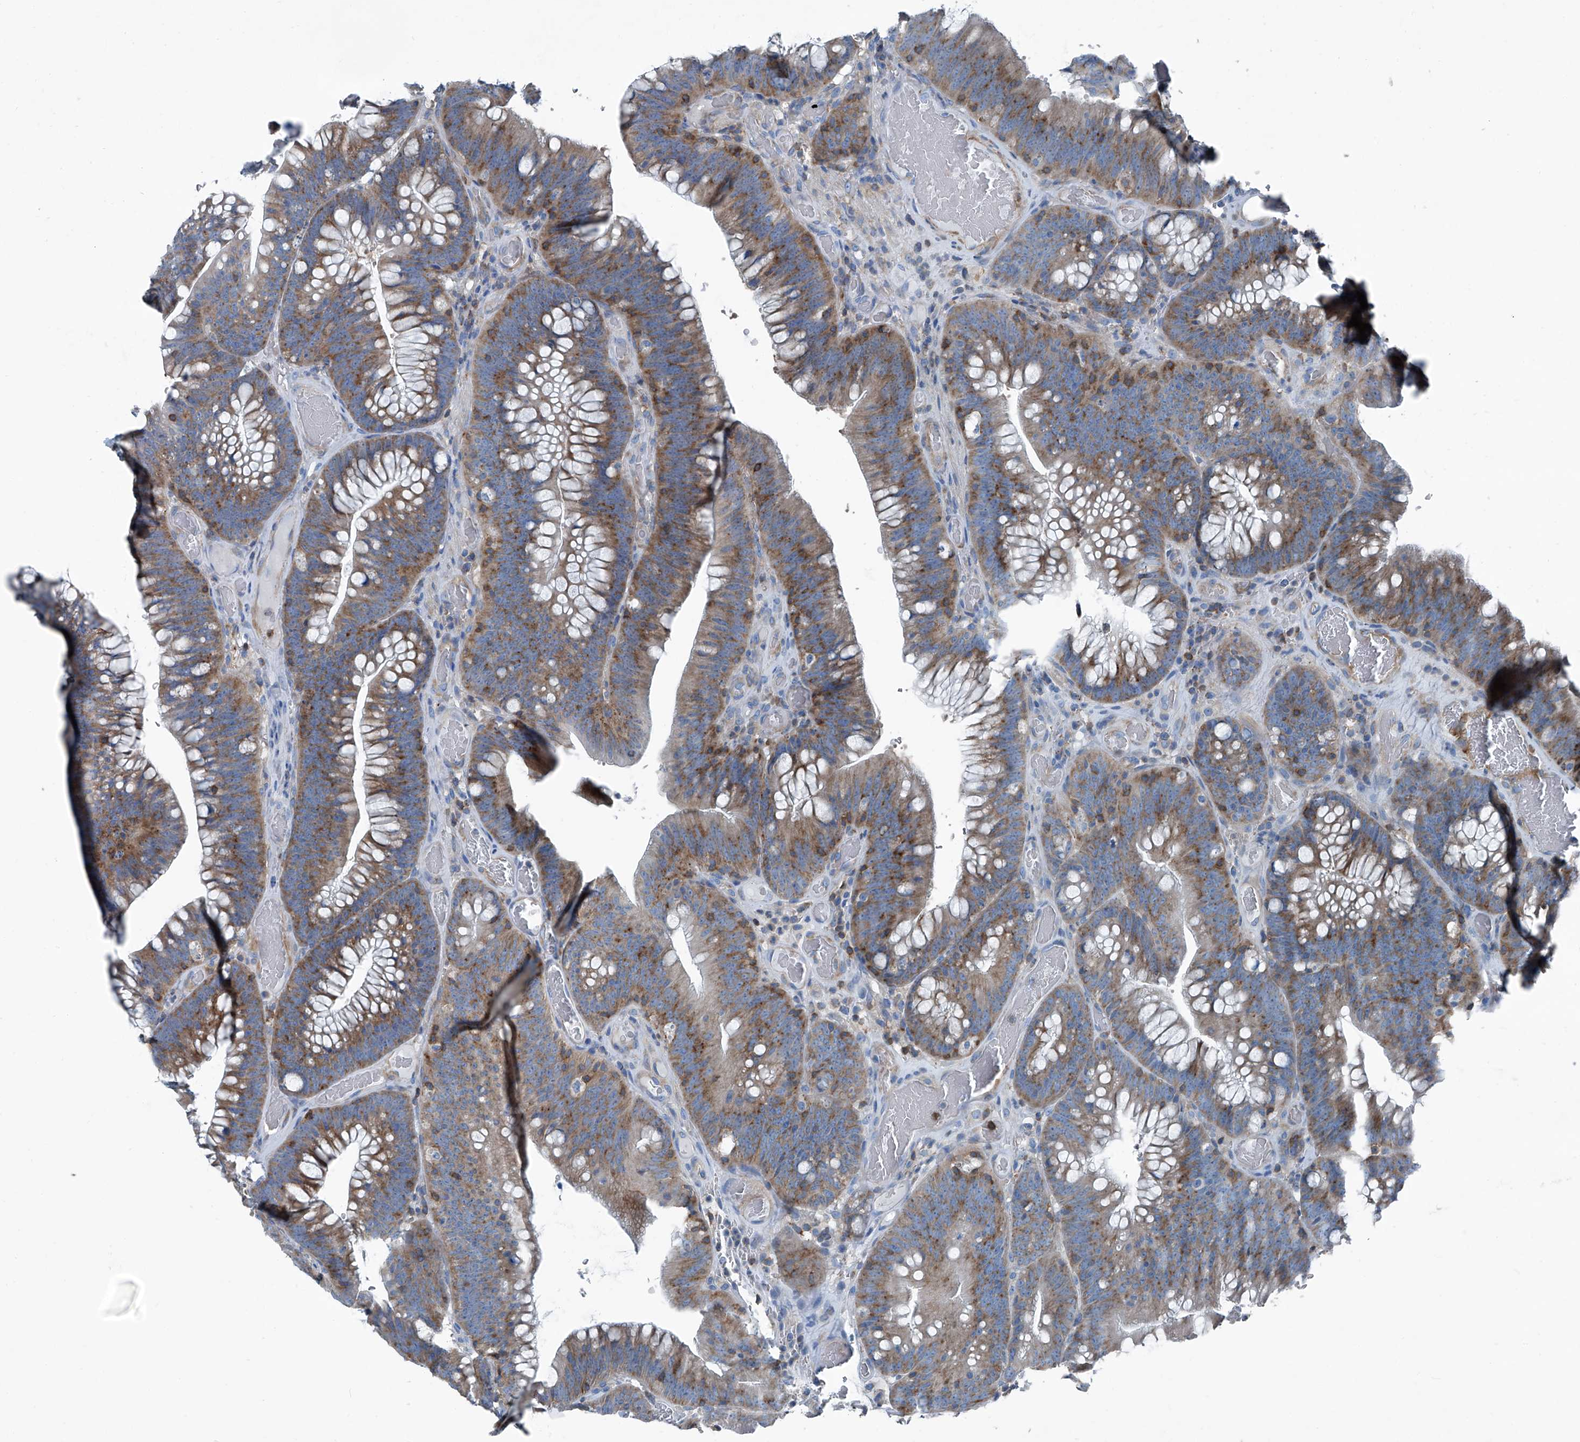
{"staining": {"intensity": "moderate", "quantity": ">75%", "location": "cytoplasmic/membranous"}, "tissue": "colorectal cancer", "cell_type": "Tumor cells", "image_type": "cancer", "snomed": [{"axis": "morphology", "description": "Normal tissue, NOS"}, {"axis": "topography", "description": "Colon"}], "caption": "Brown immunohistochemical staining in human colorectal cancer displays moderate cytoplasmic/membranous staining in about >75% of tumor cells. (DAB IHC with brightfield microscopy, high magnification).", "gene": "SEPTIN7", "patient": {"sex": "female", "age": 82}}